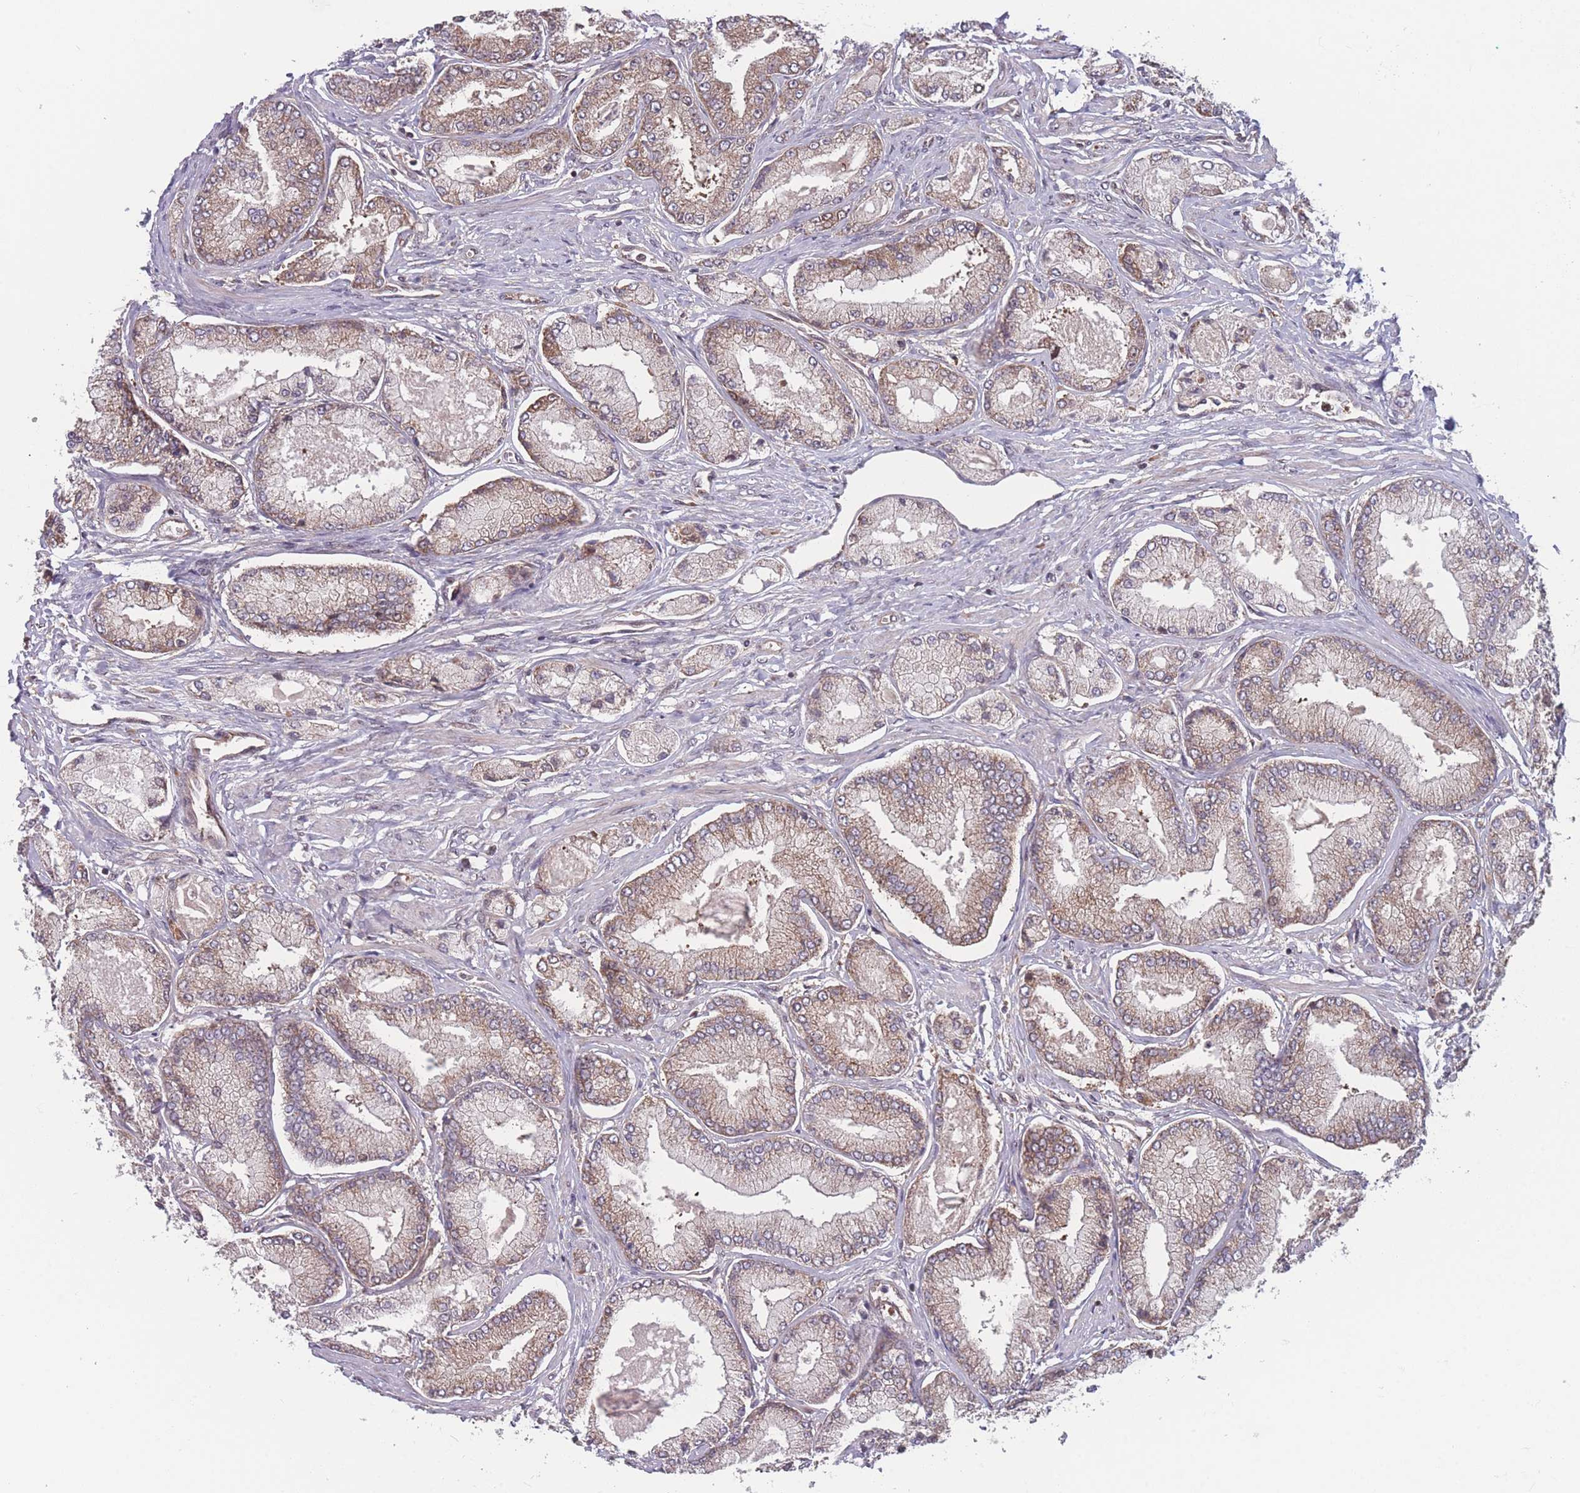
{"staining": {"intensity": "weak", "quantity": "25%-75%", "location": "cytoplasmic/membranous"}, "tissue": "prostate cancer", "cell_type": "Tumor cells", "image_type": "cancer", "snomed": [{"axis": "morphology", "description": "Adenocarcinoma, Low grade"}, {"axis": "topography", "description": "Prostate"}], "caption": "Tumor cells display weak cytoplasmic/membranous positivity in approximately 25%-75% of cells in low-grade adenocarcinoma (prostate).", "gene": "RPS18", "patient": {"sex": "male", "age": 74}}